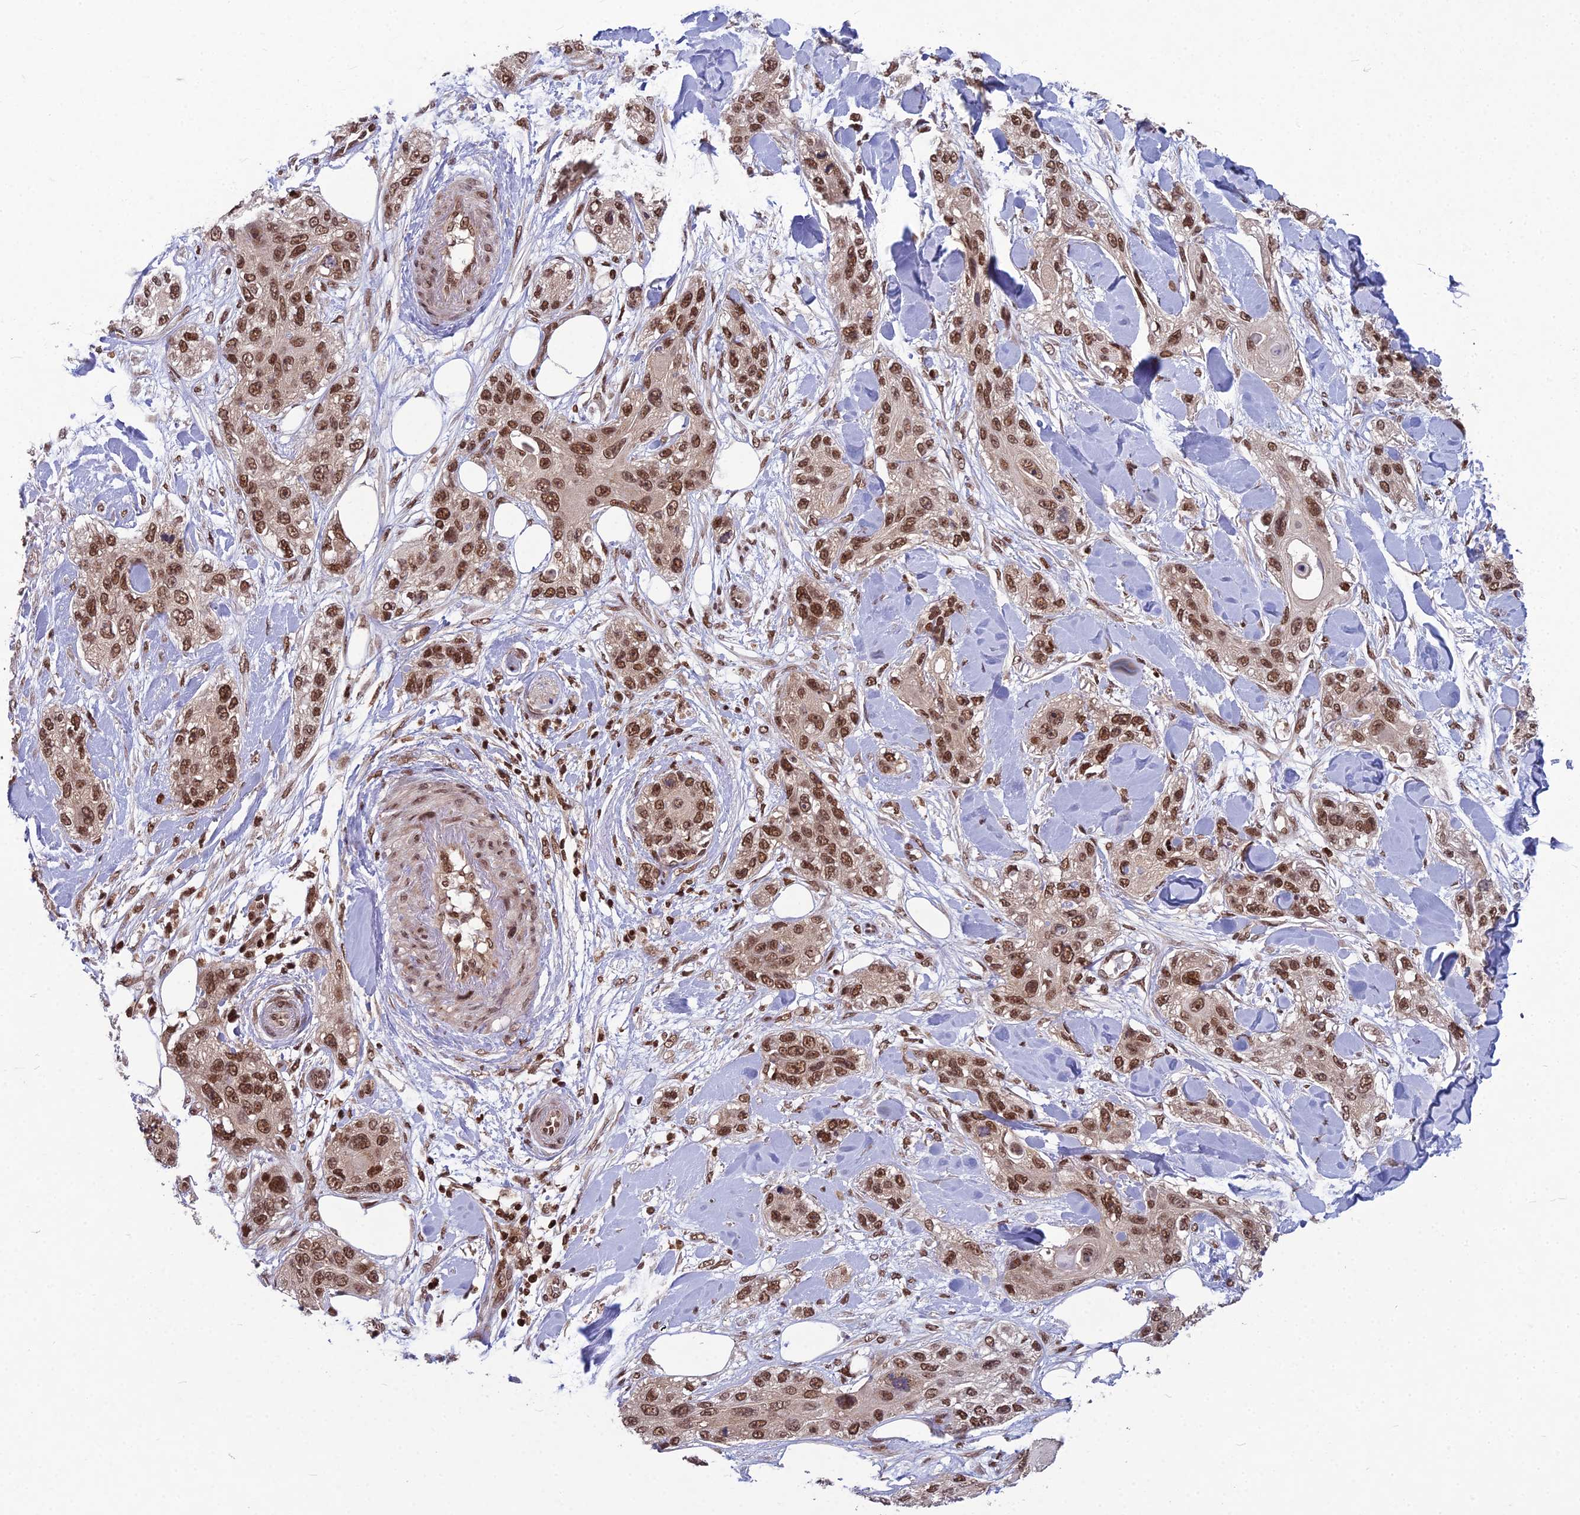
{"staining": {"intensity": "moderate", "quantity": ">75%", "location": "nuclear"}, "tissue": "skin cancer", "cell_type": "Tumor cells", "image_type": "cancer", "snomed": [{"axis": "morphology", "description": "Normal tissue, NOS"}, {"axis": "morphology", "description": "Squamous cell carcinoma, NOS"}, {"axis": "topography", "description": "Skin"}], "caption": "Tumor cells show moderate nuclear expression in about >75% of cells in skin squamous cell carcinoma.", "gene": "GMEB1", "patient": {"sex": "male", "age": 72}}